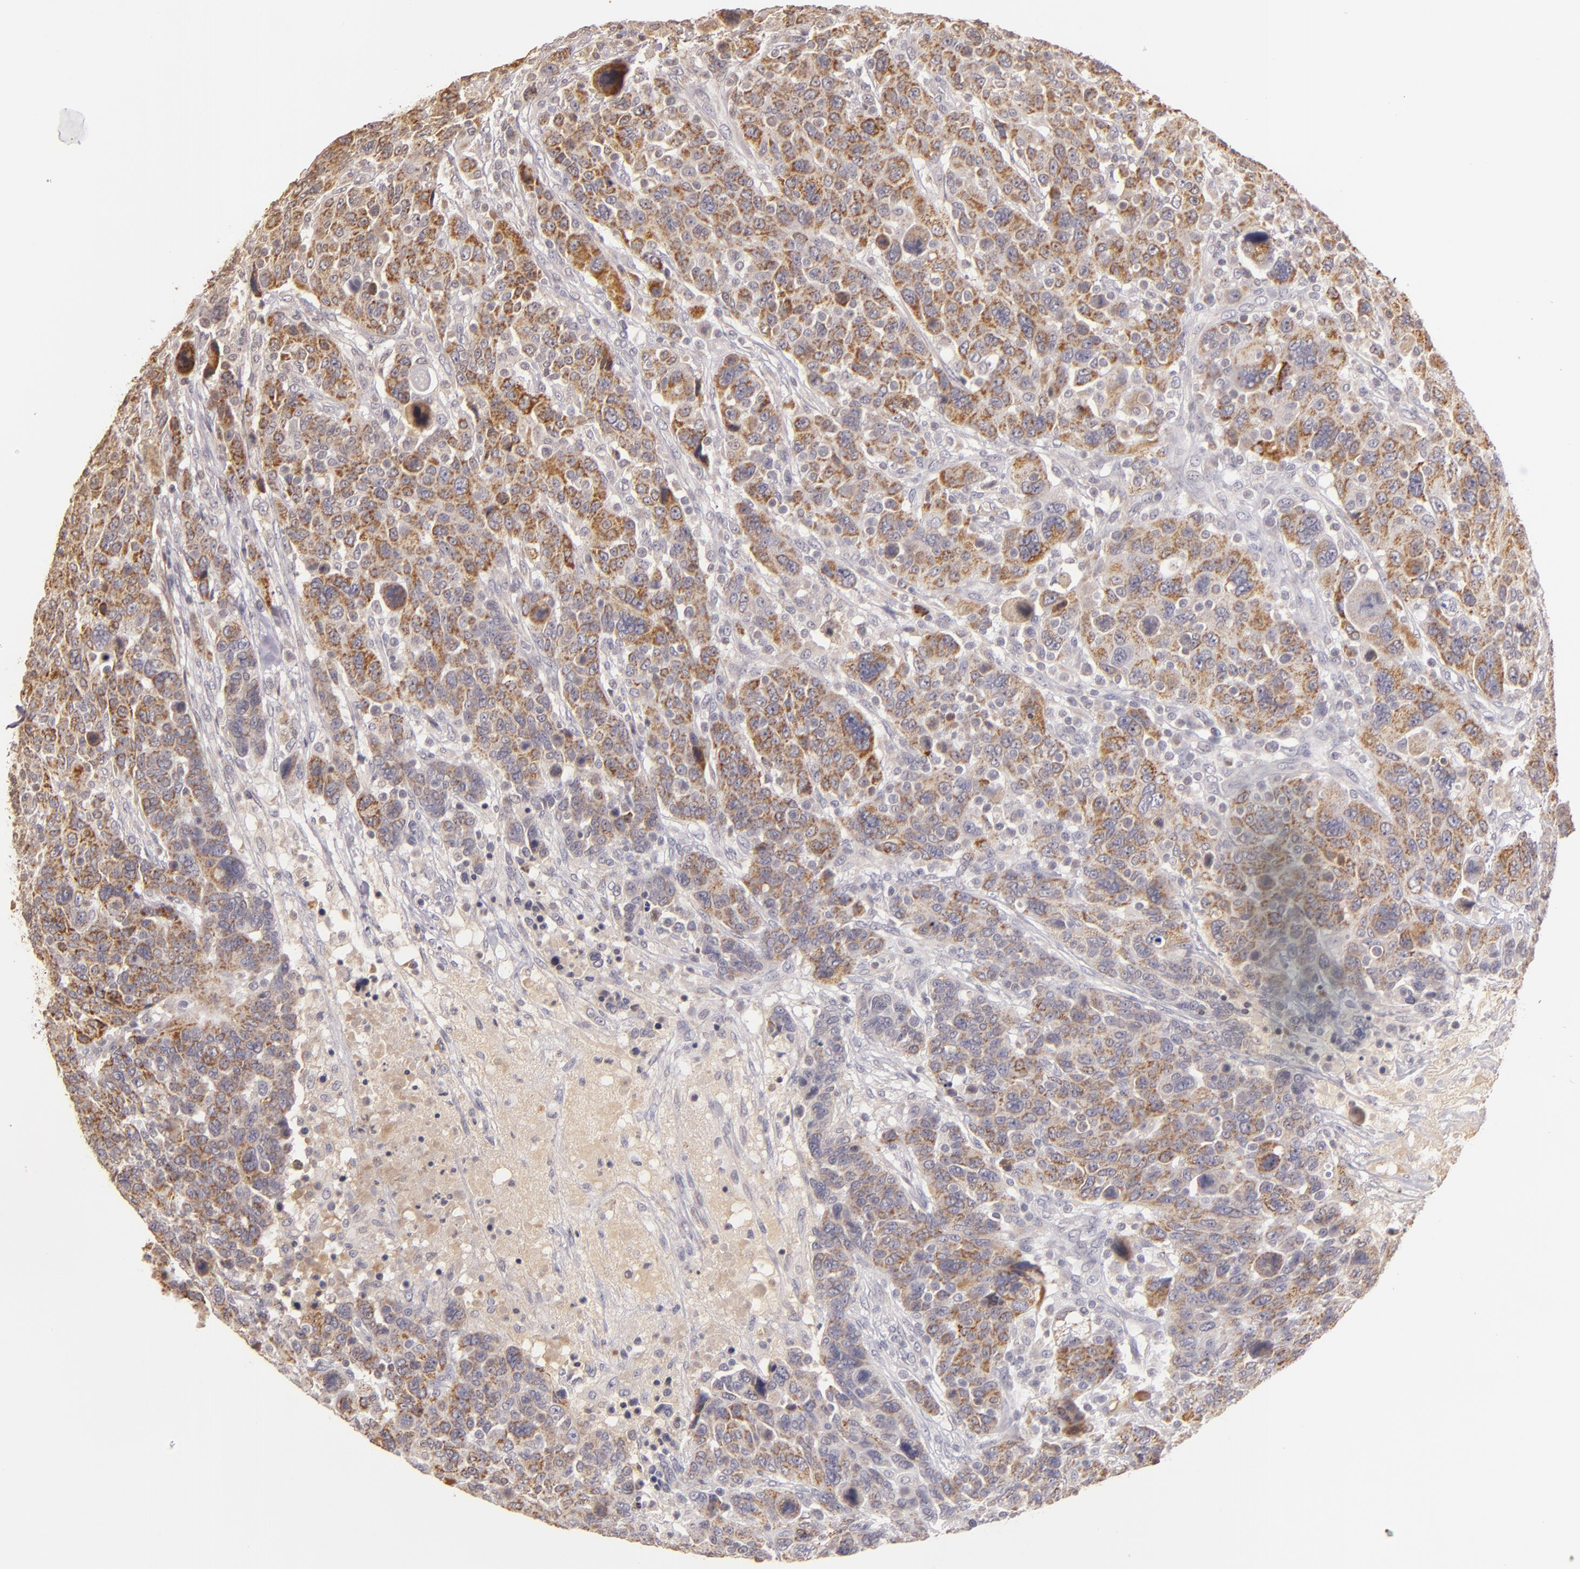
{"staining": {"intensity": "moderate", "quantity": ">75%", "location": "cytoplasmic/membranous"}, "tissue": "breast cancer", "cell_type": "Tumor cells", "image_type": "cancer", "snomed": [{"axis": "morphology", "description": "Duct carcinoma"}, {"axis": "topography", "description": "Breast"}], "caption": "Tumor cells exhibit medium levels of moderate cytoplasmic/membranous staining in approximately >75% of cells in breast cancer. (Stains: DAB (3,3'-diaminobenzidine) in brown, nuclei in blue, Microscopy: brightfield microscopy at high magnification).", "gene": "ABL1", "patient": {"sex": "female", "age": 37}}